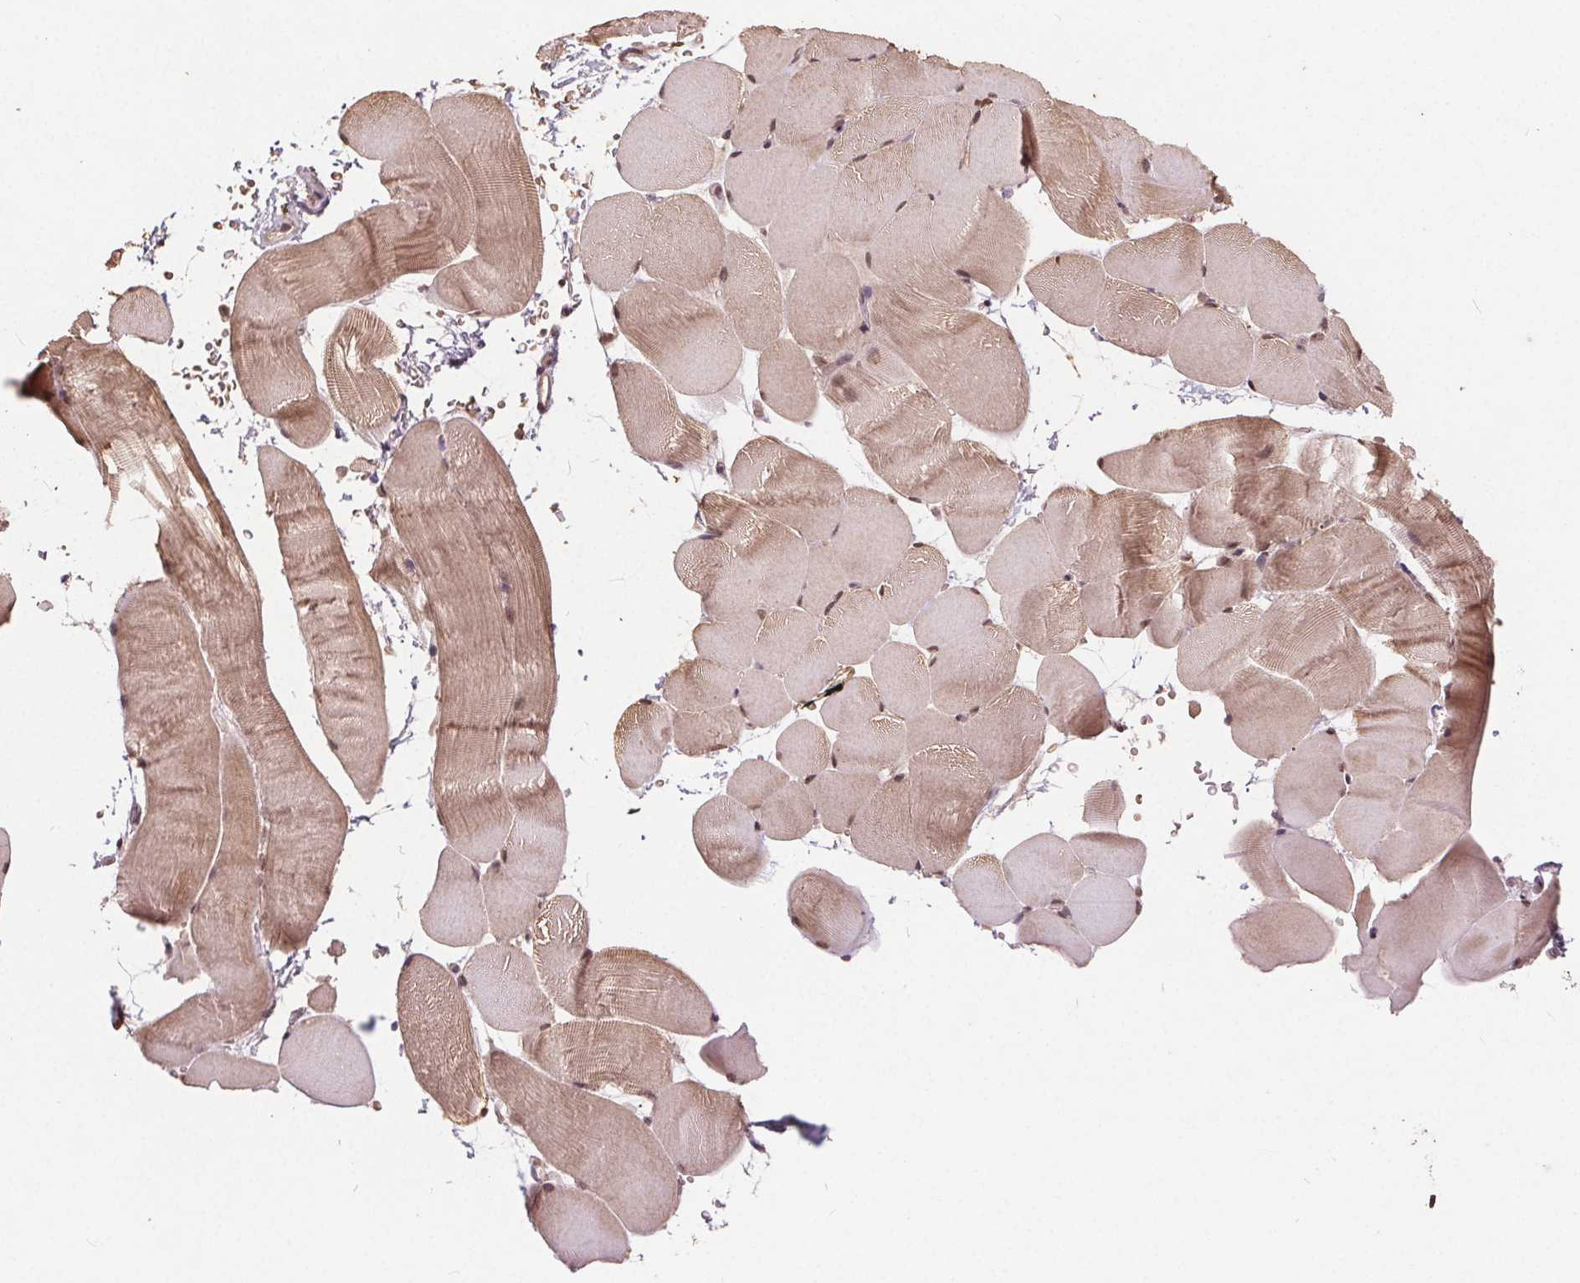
{"staining": {"intensity": "weak", "quantity": ">75%", "location": "cytoplasmic/membranous,nuclear"}, "tissue": "skeletal muscle", "cell_type": "Myocytes", "image_type": "normal", "snomed": [{"axis": "morphology", "description": "Normal tissue, NOS"}, {"axis": "topography", "description": "Skeletal muscle"}], "caption": "Myocytes demonstrate low levels of weak cytoplasmic/membranous,nuclear expression in approximately >75% of cells in normal skeletal muscle. Using DAB (brown) and hematoxylin (blue) stains, captured at high magnification using brightfield microscopy.", "gene": "DNMT3B", "patient": {"sex": "female", "age": 37}}